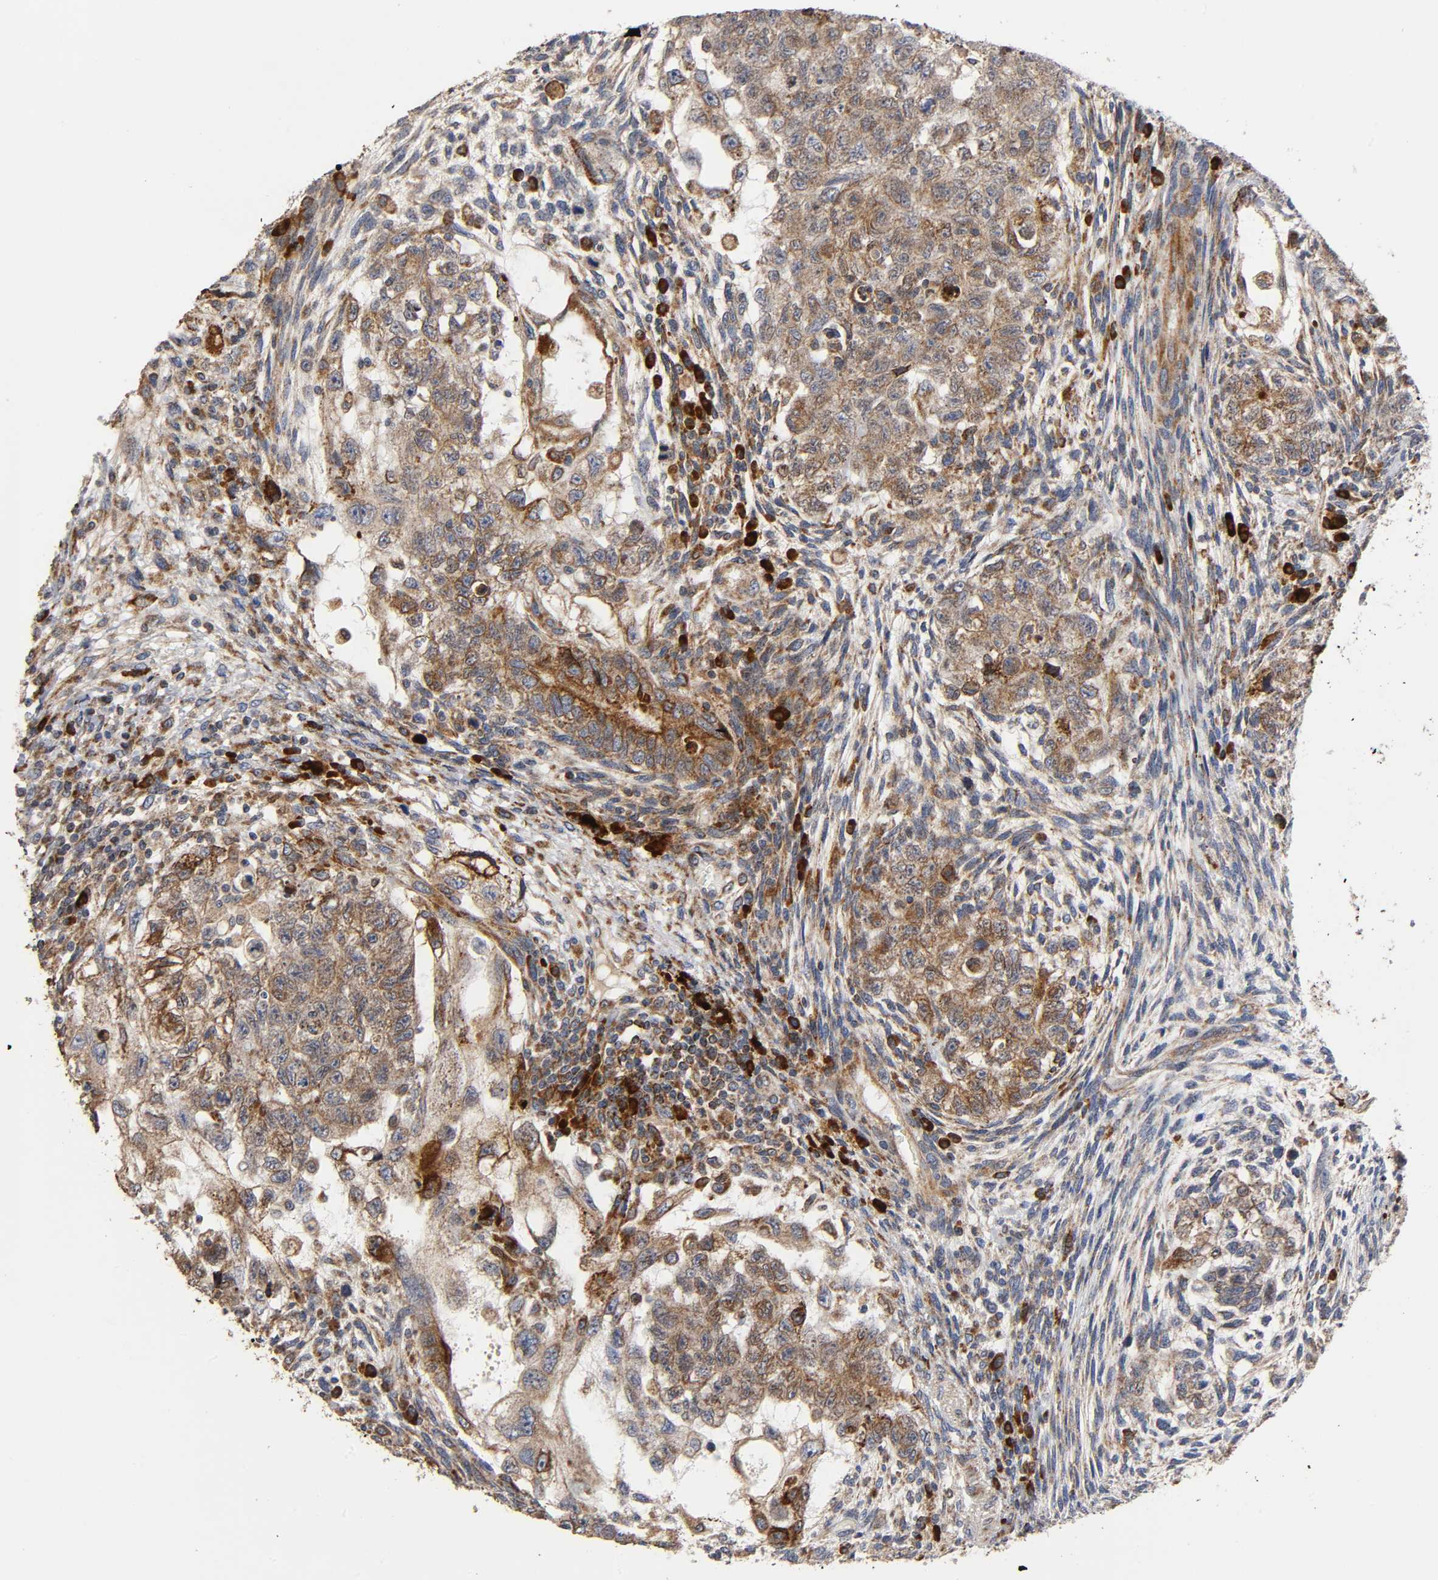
{"staining": {"intensity": "moderate", "quantity": "25%-75%", "location": "cytoplasmic/membranous"}, "tissue": "testis cancer", "cell_type": "Tumor cells", "image_type": "cancer", "snomed": [{"axis": "morphology", "description": "Normal tissue, NOS"}, {"axis": "morphology", "description": "Carcinoma, Embryonal, NOS"}, {"axis": "topography", "description": "Testis"}], "caption": "Testis cancer (embryonal carcinoma) stained with IHC reveals moderate cytoplasmic/membranous expression in about 25%-75% of tumor cells. Ihc stains the protein of interest in brown and the nuclei are stained blue.", "gene": "MAP3K1", "patient": {"sex": "male", "age": 36}}